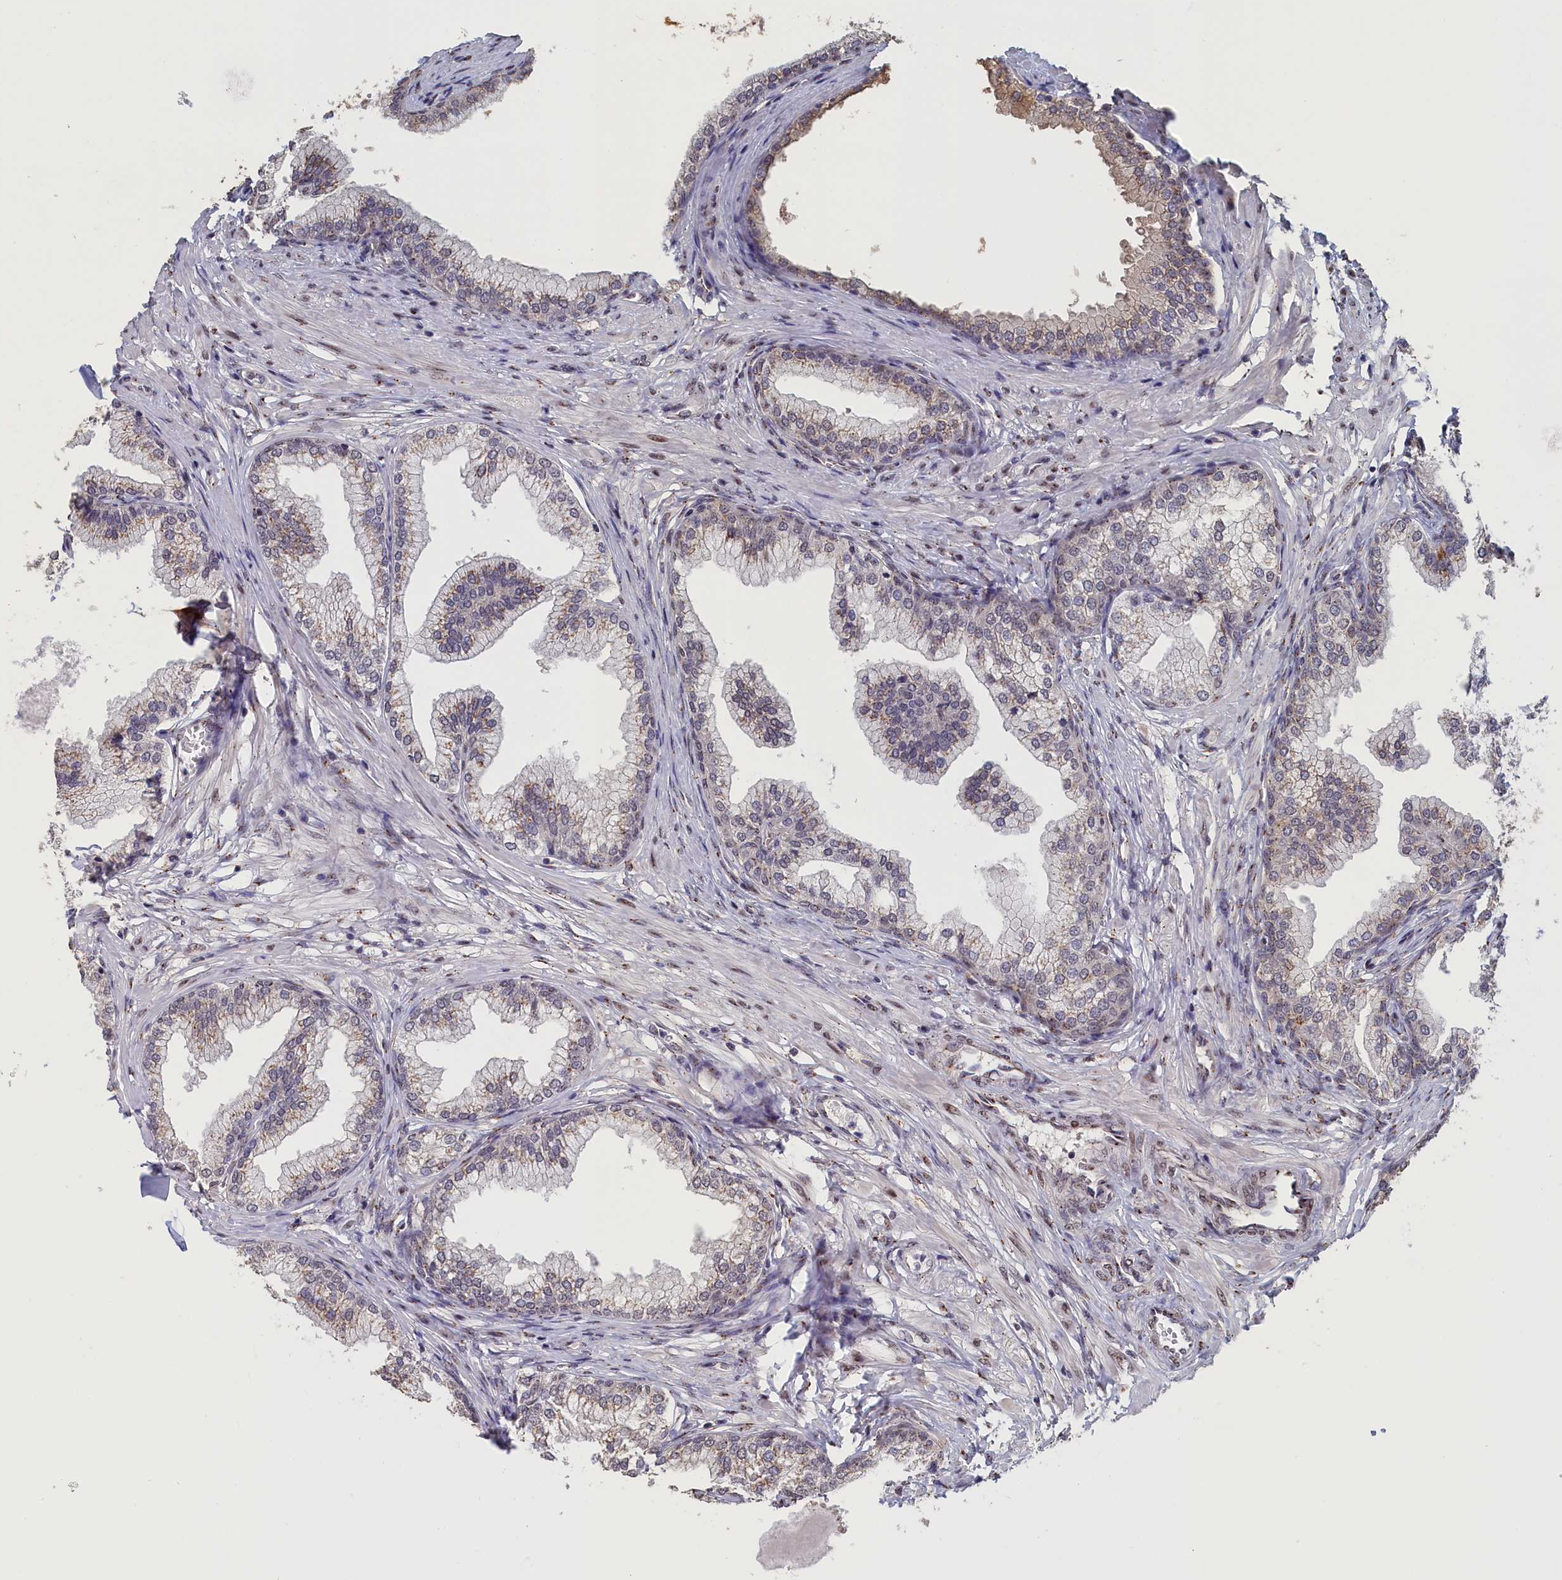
{"staining": {"intensity": "moderate", "quantity": "25%-75%", "location": "cytoplasmic/membranous"}, "tissue": "prostate", "cell_type": "Glandular cells", "image_type": "normal", "snomed": [{"axis": "morphology", "description": "Normal tissue, NOS"}, {"axis": "morphology", "description": "Urothelial carcinoma, Low grade"}, {"axis": "topography", "description": "Urinary bladder"}, {"axis": "topography", "description": "Prostate"}], "caption": "High-magnification brightfield microscopy of benign prostate stained with DAB (3,3'-diaminobenzidine) (brown) and counterstained with hematoxylin (blue). glandular cells exhibit moderate cytoplasmic/membranous staining is seen in approximately25%-75% of cells.", "gene": "PIGQ", "patient": {"sex": "male", "age": 60}}